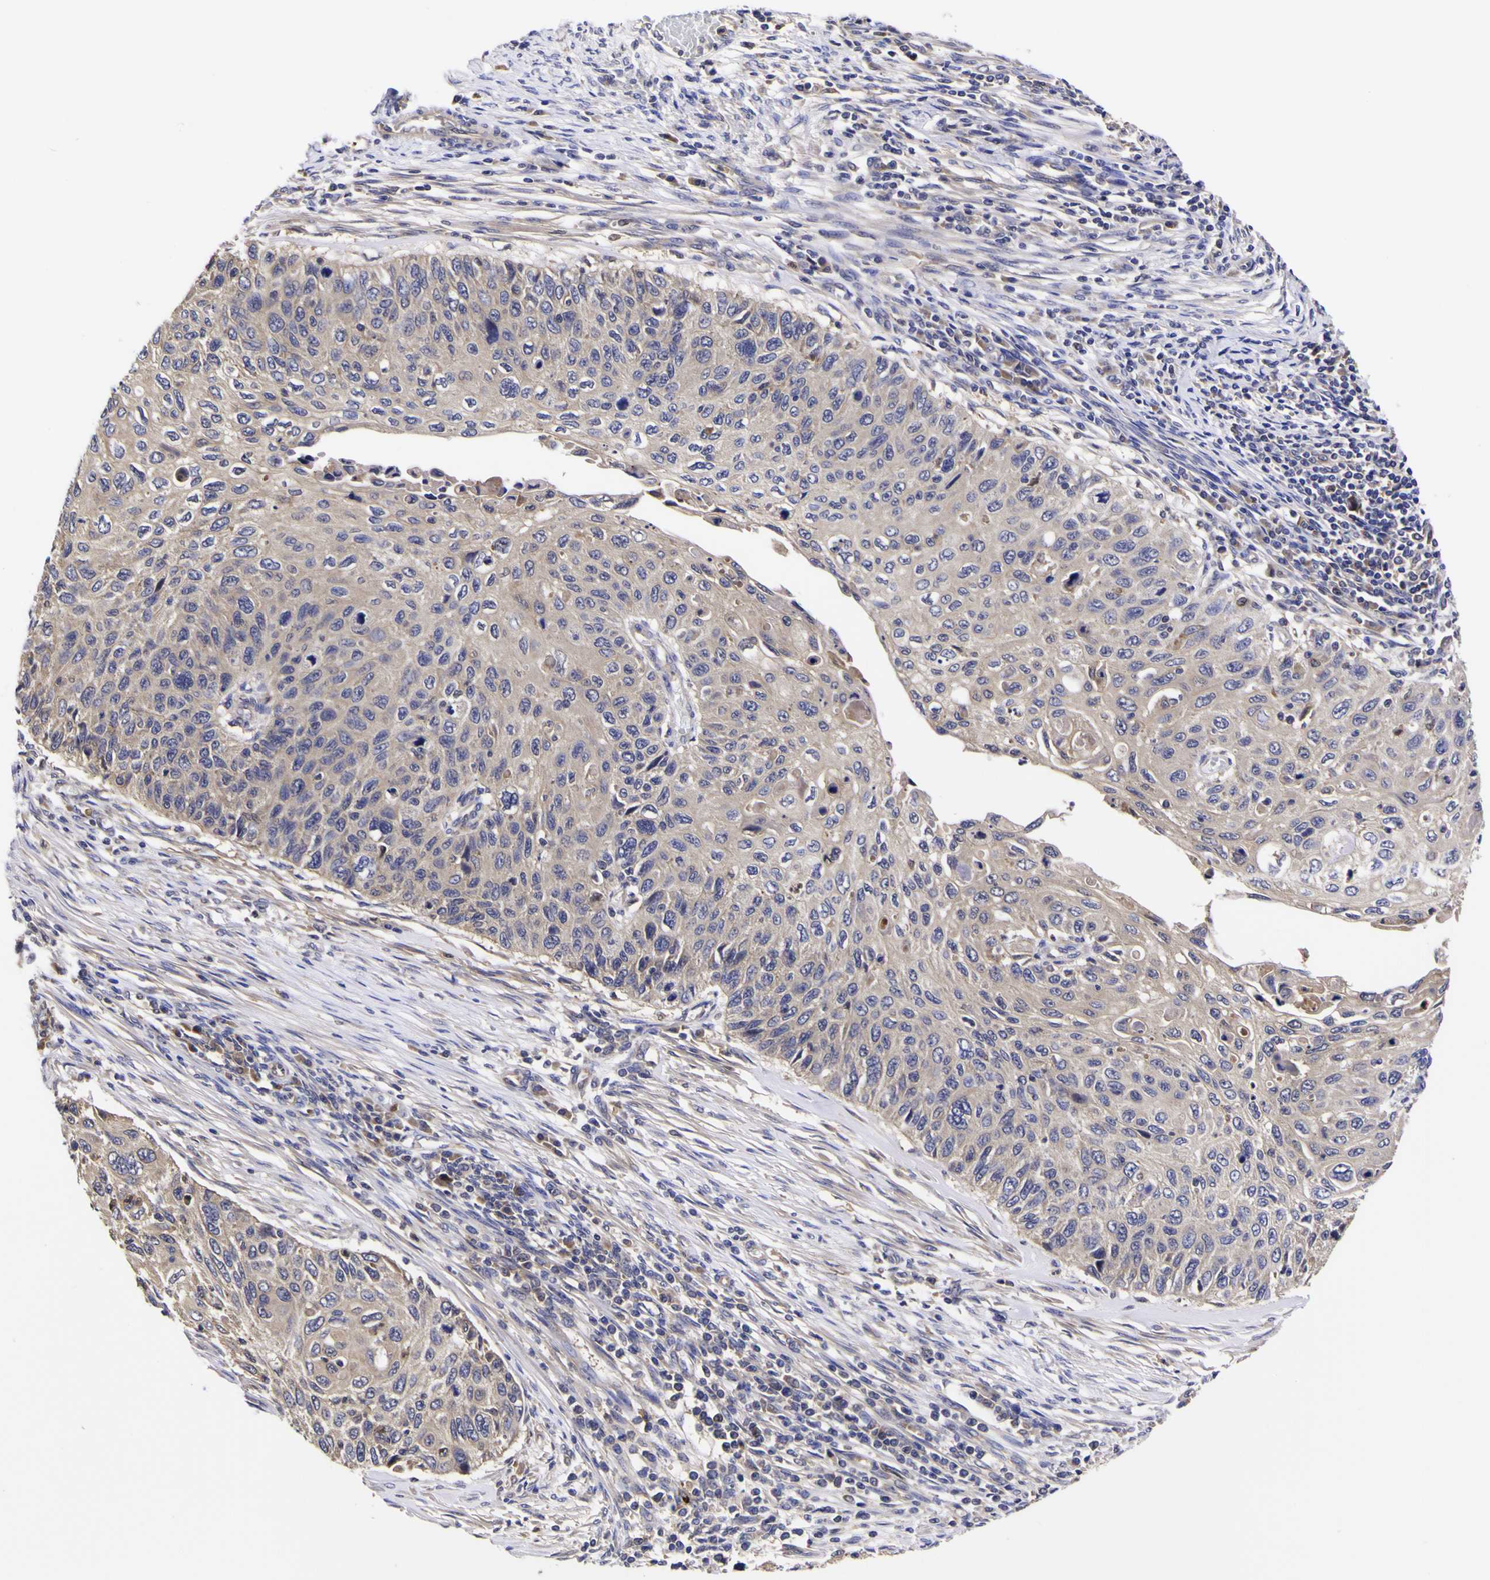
{"staining": {"intensity": "negative", "quantity": "none", "location": "none"}, "tissue": "cervical cancer", "cell_type": "Tumor cells", "image_type": "cancer", "snomed": [{"axis": "morphology", "description": "Squamous cell carcinoma, NOS"}, {"axis": "topography", "description": "Cervix"}], "caption": "Photomicrograph shows no protein expression in tumor cells of cervical squamous cell carcinoma tissue. (Immunohistochemistry, brightfield microscopy, high magnification).", "gene": "MAPK14", "patient": {"sex": "female", "age": 70}}